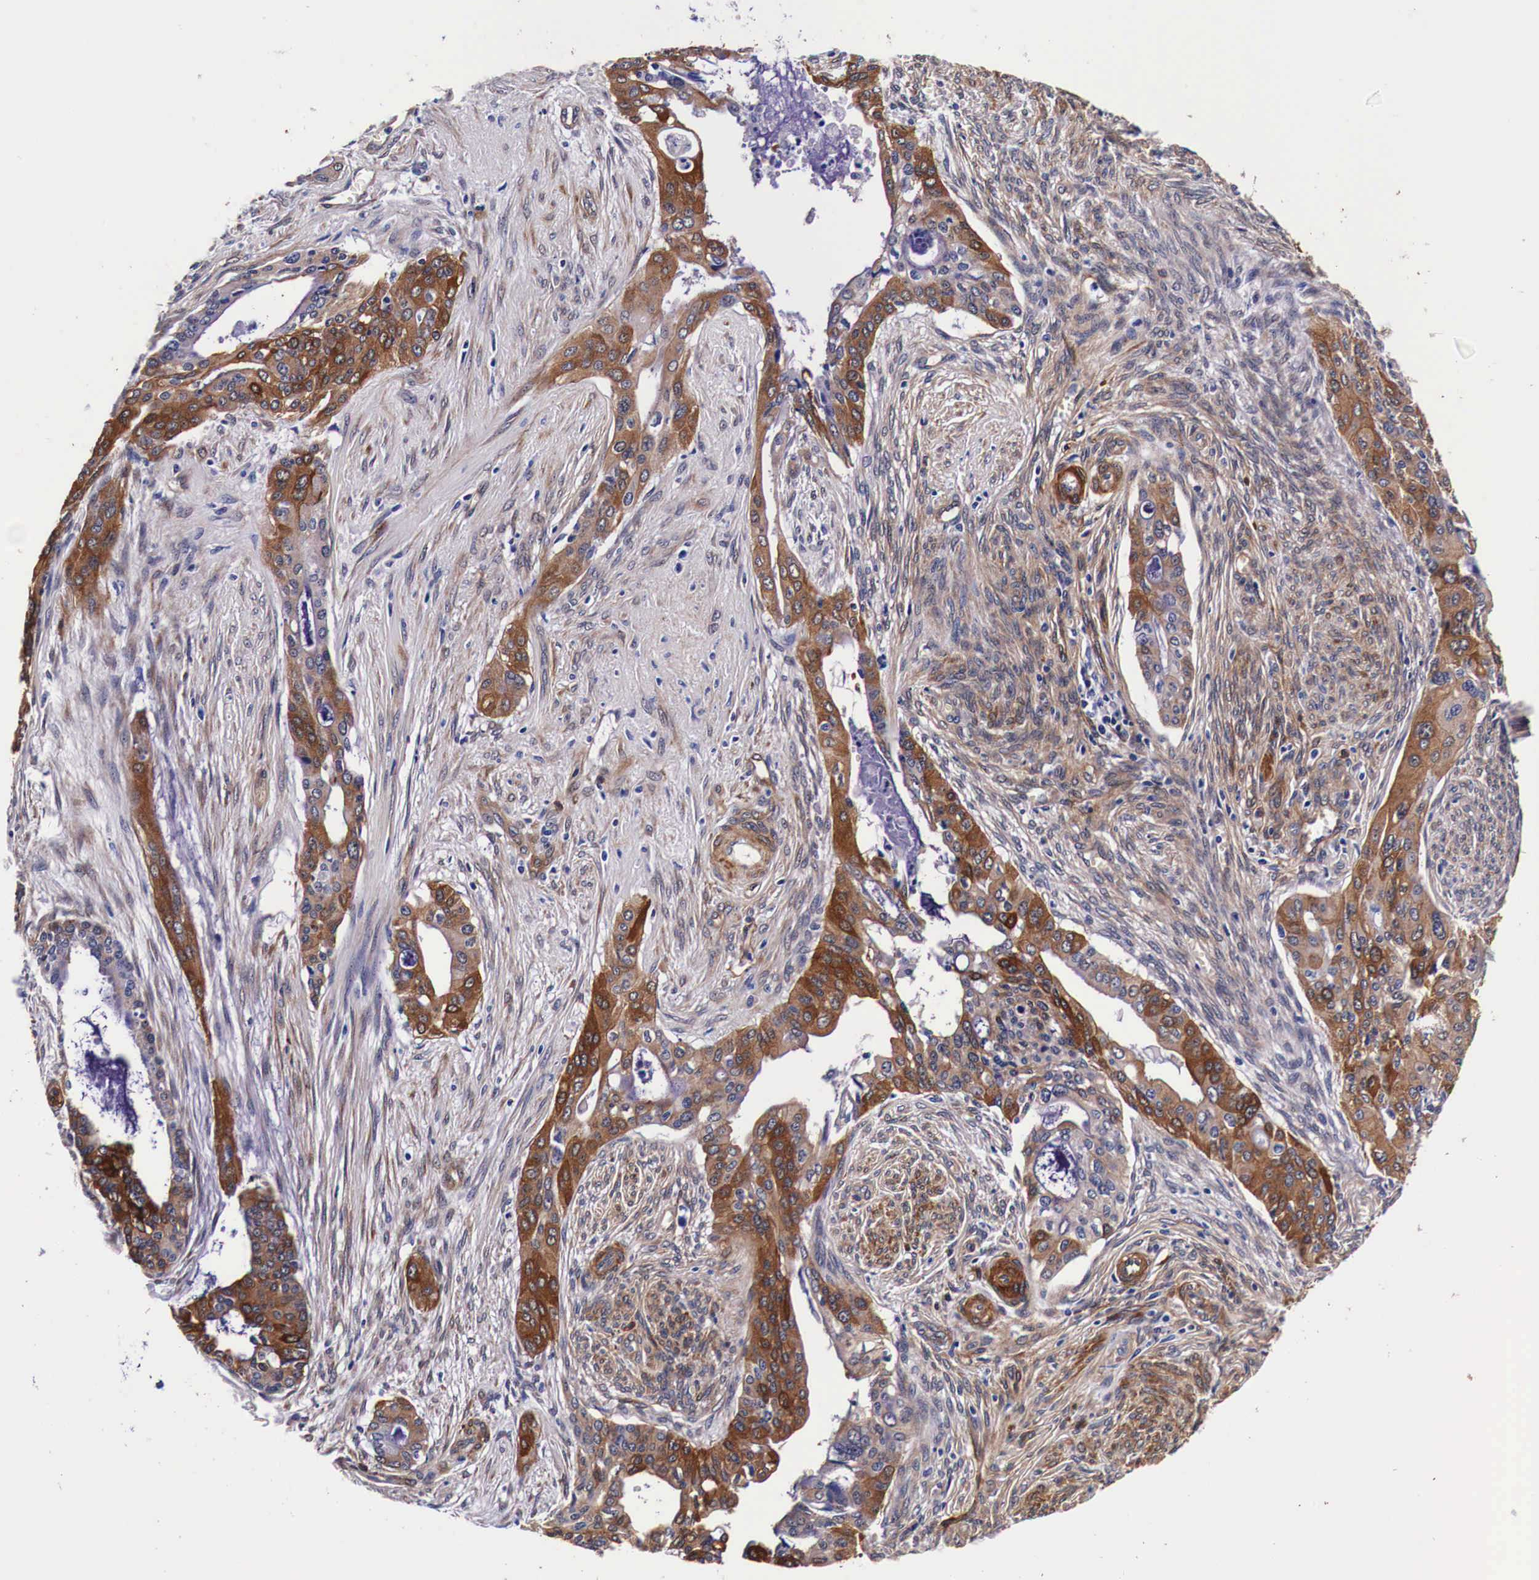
{"staining": {"intensity": "strong", "quantity": ">75%", "location": "cytoplasmic/membranous"}, "tissue": "cervical cancer", "cell_type": "Tumor cells", "image_type": "cancer", "snomed": [{"axis": "morphology", "description": "Squamous cell carcinoma, NOS"}, {"axis": "topography", "description": "Cervix"}], "caption": "High-power microscopy captured an IHC photomicrograph of cervical cancer (squamous cell carcinoma), revealing strong cytoplasmic/membranous staining in about >75% of tumor cells.", "gene": "HSPB1", "patient": {"sex": "female", "age": 34}}